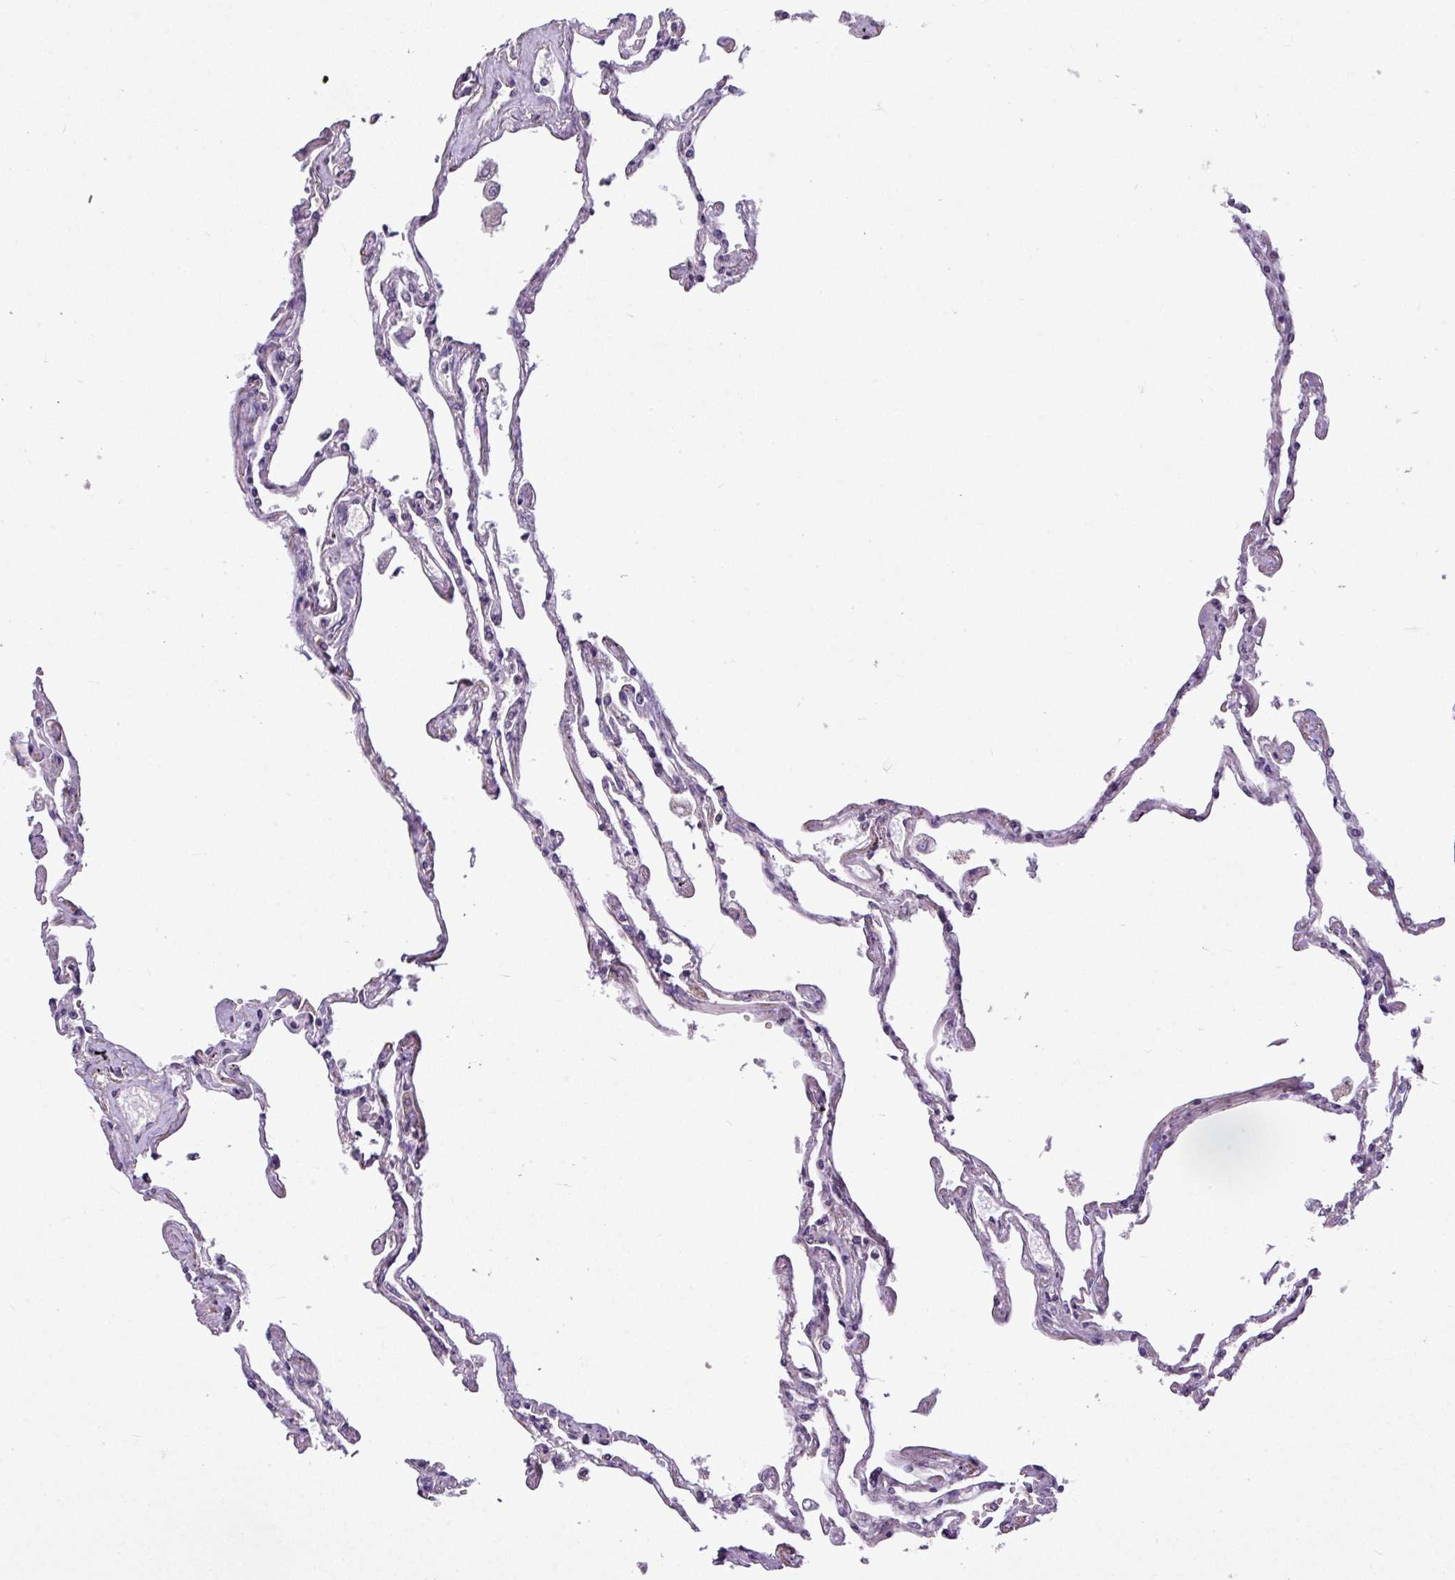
{"staining": {"intensity": "negative", "quantity": "none", "location": "none"}, "tissue": "lung", "cell_type": "Alveolar cells", "image_type": "normal", "snomed": [{"axis": "morphology", "description": "Normal tissue, NOS"}, {"axis": "topography", "description": "Lung"}], "caption": "A micrograph of human lung is negative for staining in alveolar cells. Brightfield microscopy of immunohistochemistry stained with DAB (brown) and hematoxylin (blue), captured at high magnification.", "gene": "ALDH2", "patient": {"sex": "female", "age": 67}}